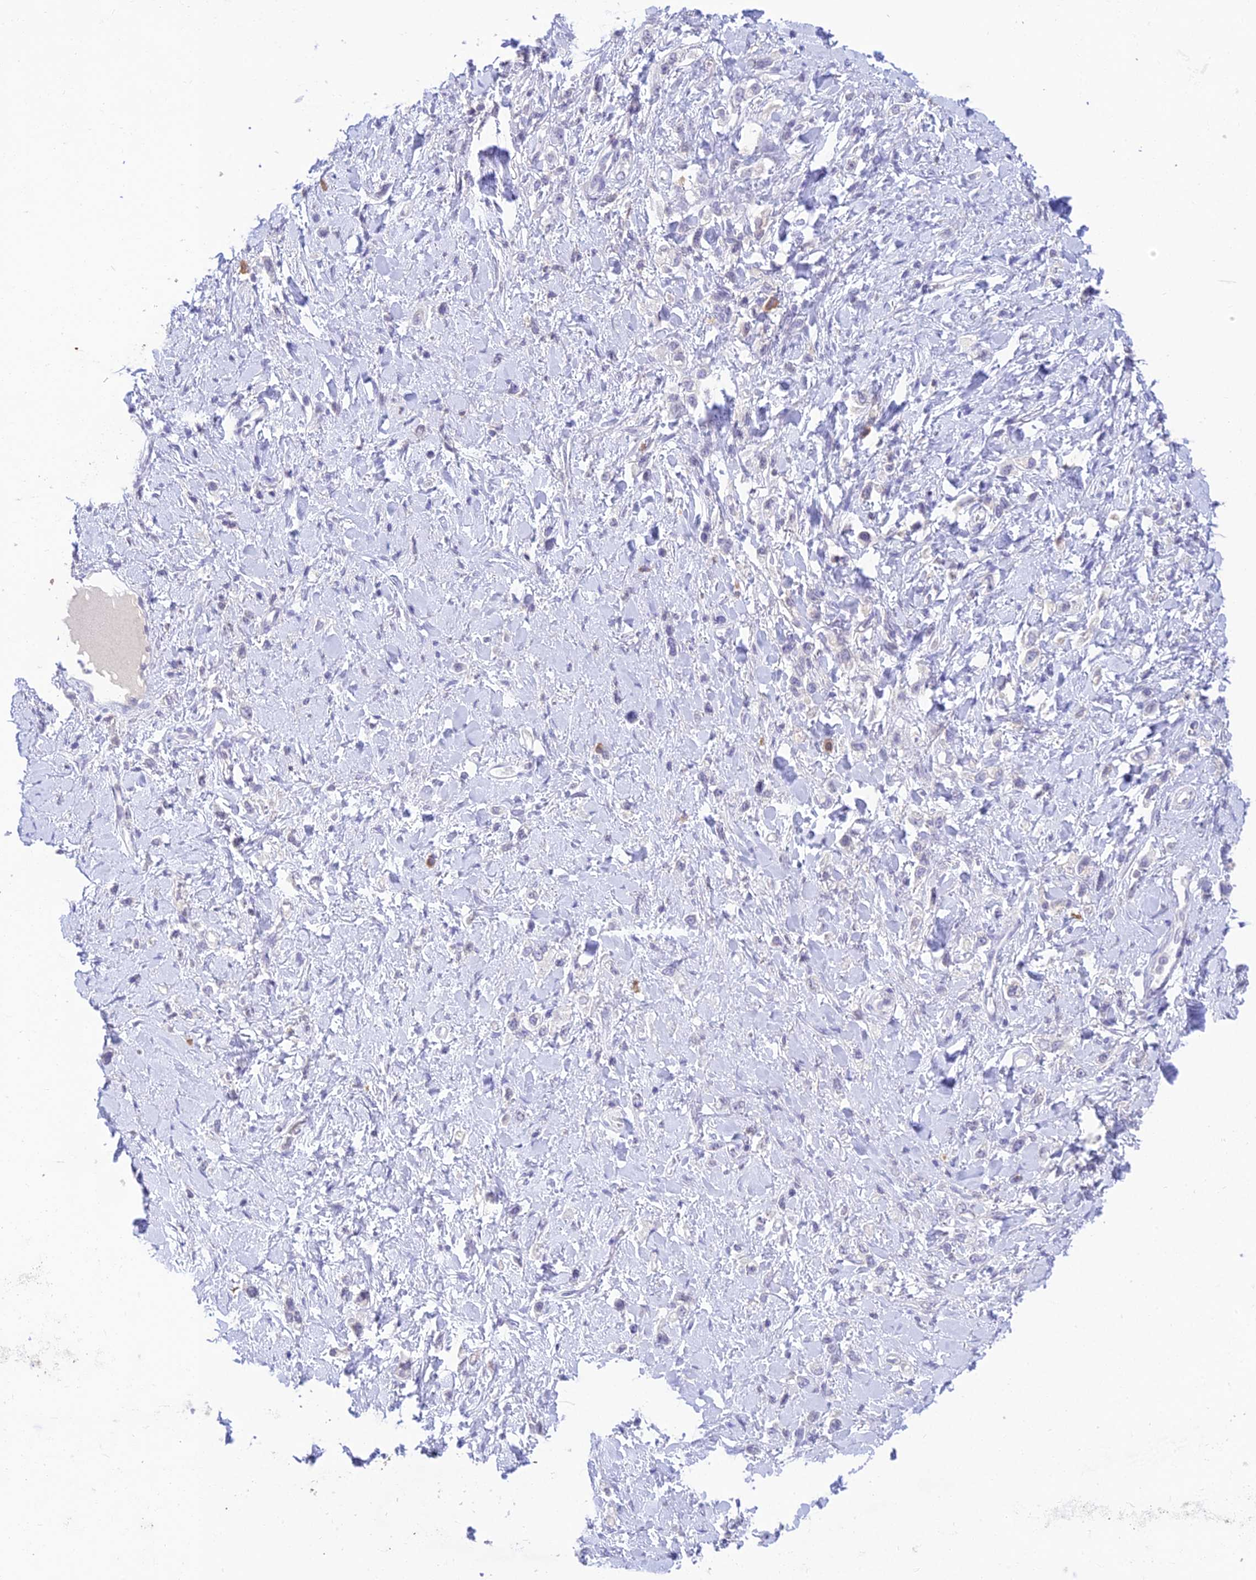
{"staining": {"intensity": "negative", "quantity": "none", "location": "none"}, "tissue": "stomach cancer", "cell_type": "Tumor cells", "image_type": "cancer", "snomed": [{"axis": "morphology", "description": "Adenocarcinoma, NOS"}, {"axis": "topography", "description": "Stomach"}], "caption": "The IHC micrograph has no significant expression in tumor cells of stomach adenocarcinoma tissue.", "gene": "BMT2", "patient": {"sex": "female", "age": 65}}